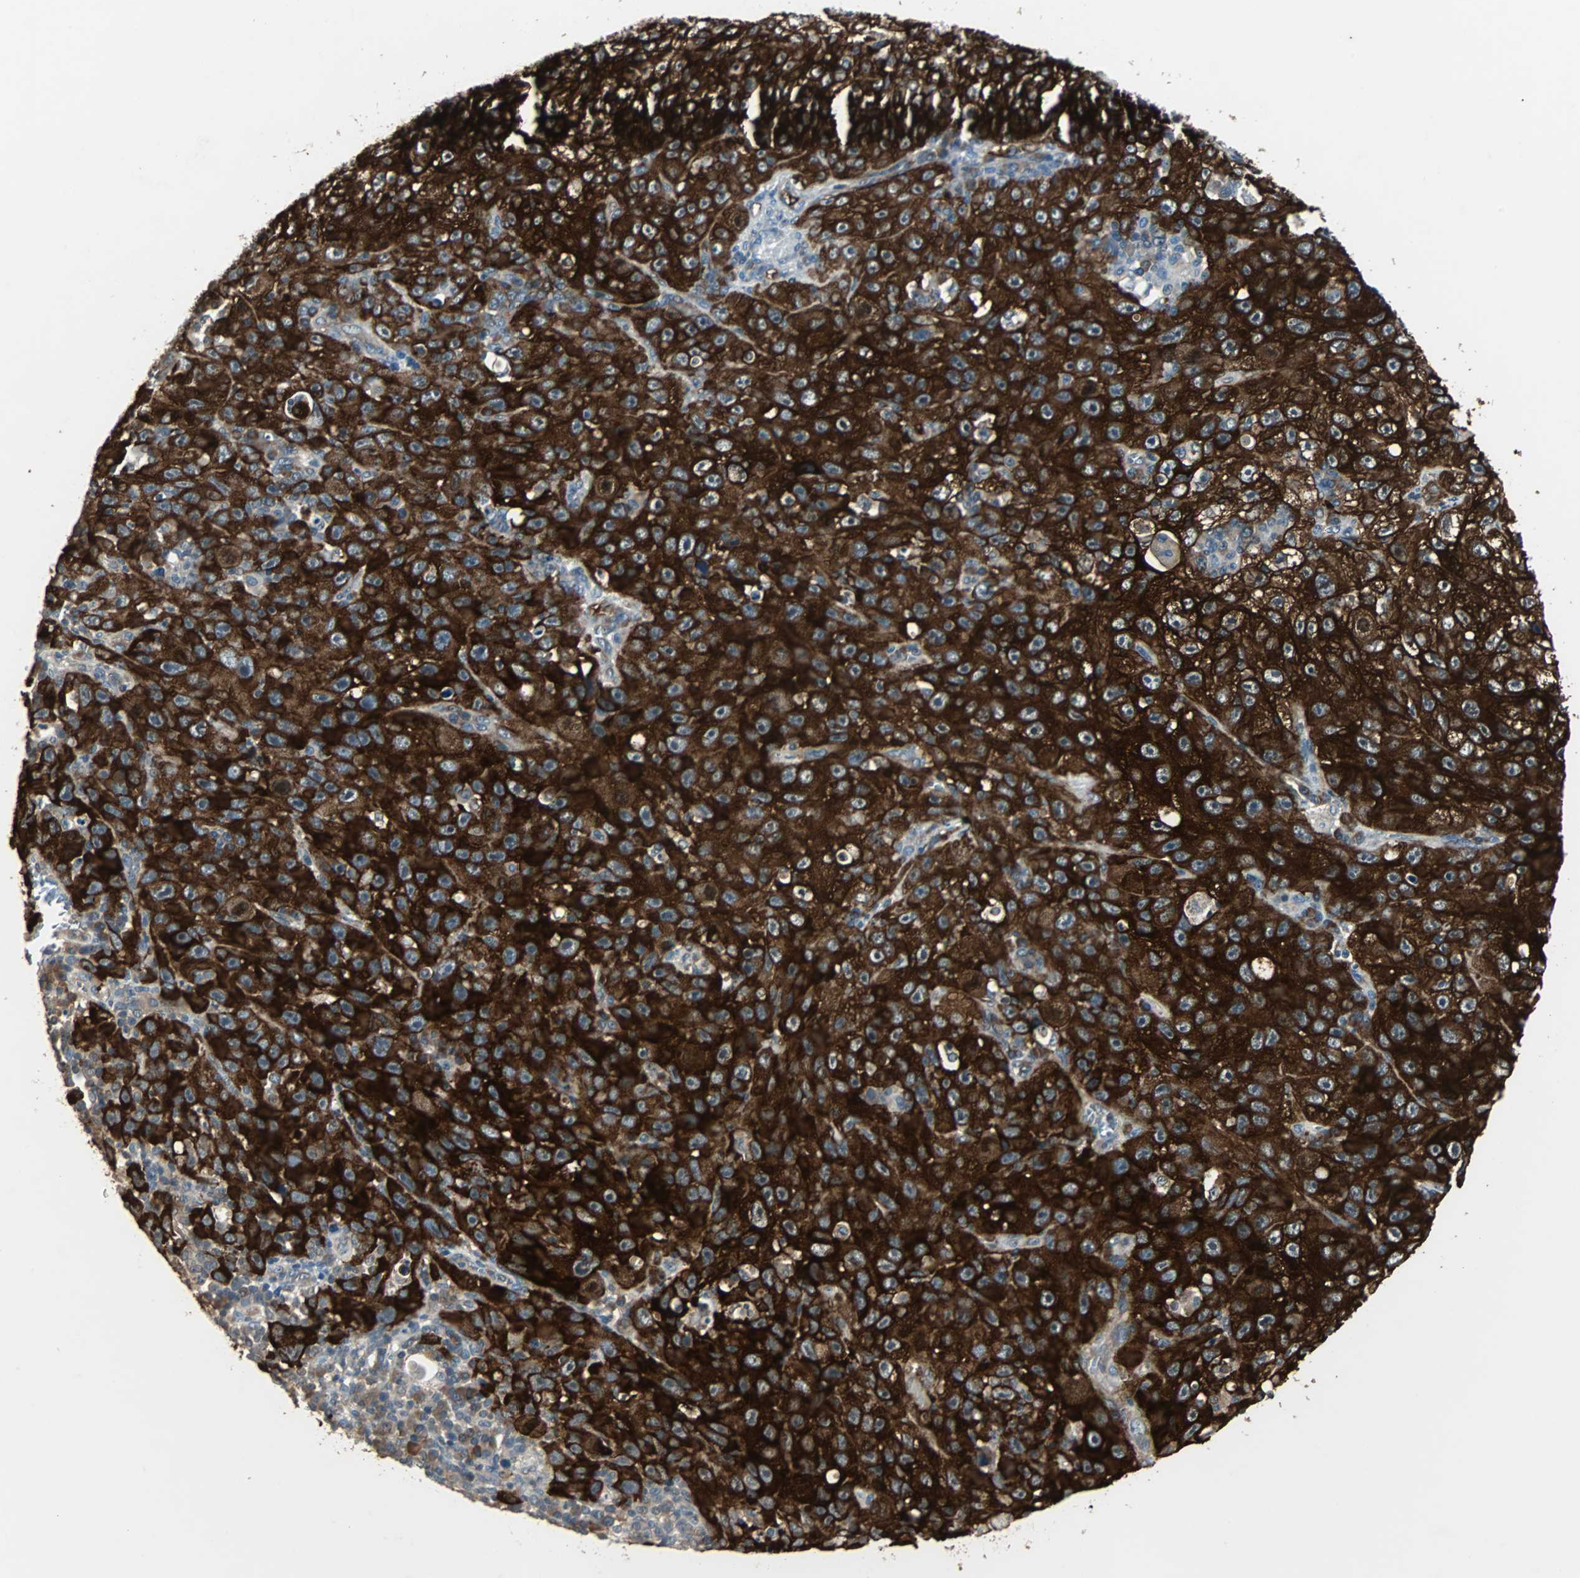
{"staining": {"intensity": "strong", "quantity": ">75%", "location": "cytoplasmic/membranous"}, "tissue": "skin cancer", "cell_type": "Tumor cells", "image_type": "cancer", "snomed": [{"axis": "morphology", "description": "Squamous cell carcinoma, NOS"}, {"axis": "topography", "description": "Skin"}], "caption": "Skin squamous cell carcinoma stained with DAB (3,3'-diaminobenzidine) IHC displays high levels of strong cytoplasmic/membranous expression in about >75% of tumor cells.", "gene": "CMC2", "patient": {"sex": "male", "age": 75}}